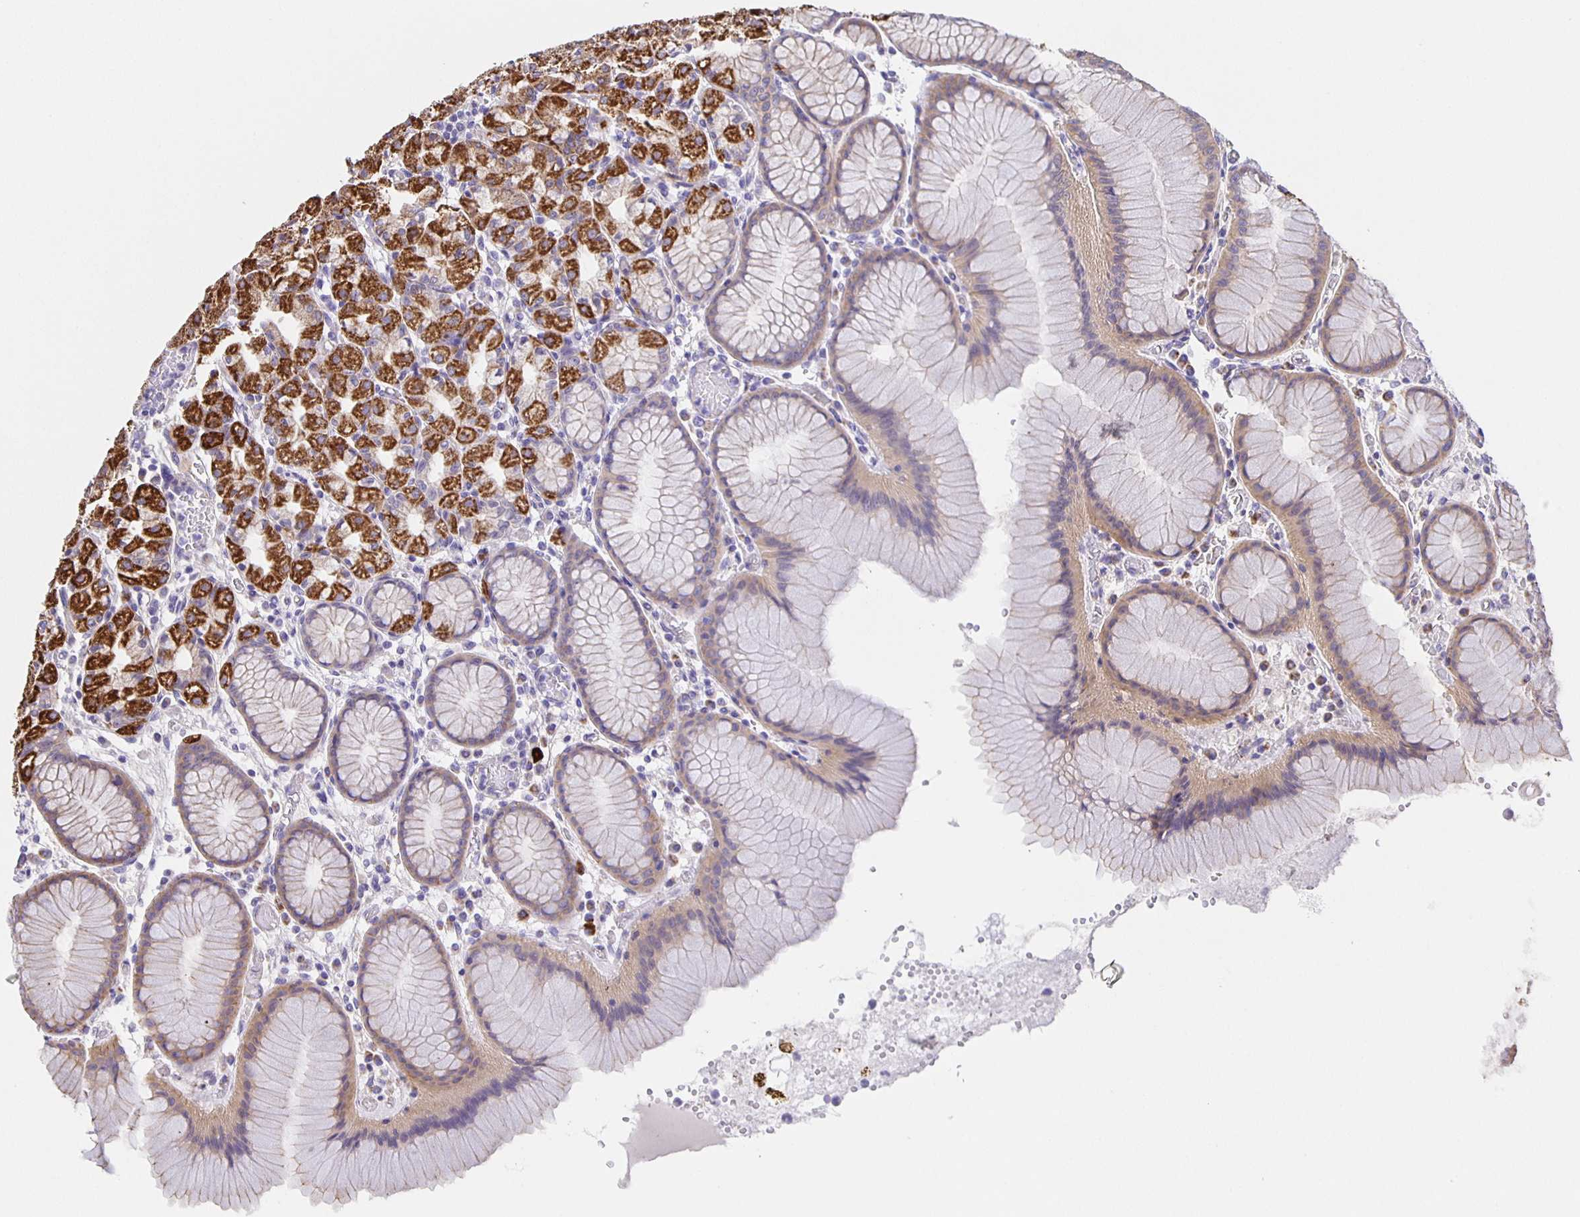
{"staining": {"intensity": "strong", "quantity": "25%-75%", "location": "cytoplasmic/membranous"}, "tissue": "stomach", "cell_type": "Glandular cells", "image_type": "normal", "snomed": [{"axis": "morphology", "description": "Normal tissue, NOS"}, {"axis": "topography", "description": "Stomach"}], "caption": "Strong cytoplasmic/membranous protein expression is seen in approximately 25%-75% of glandular cells in stomach. Using DAB (brown) and hematoxylin (blue) stains, captured at high magnification using brightfield microscopy.", "gene": "JMJD4", "patient": {"sex": "female", "age": 57}}